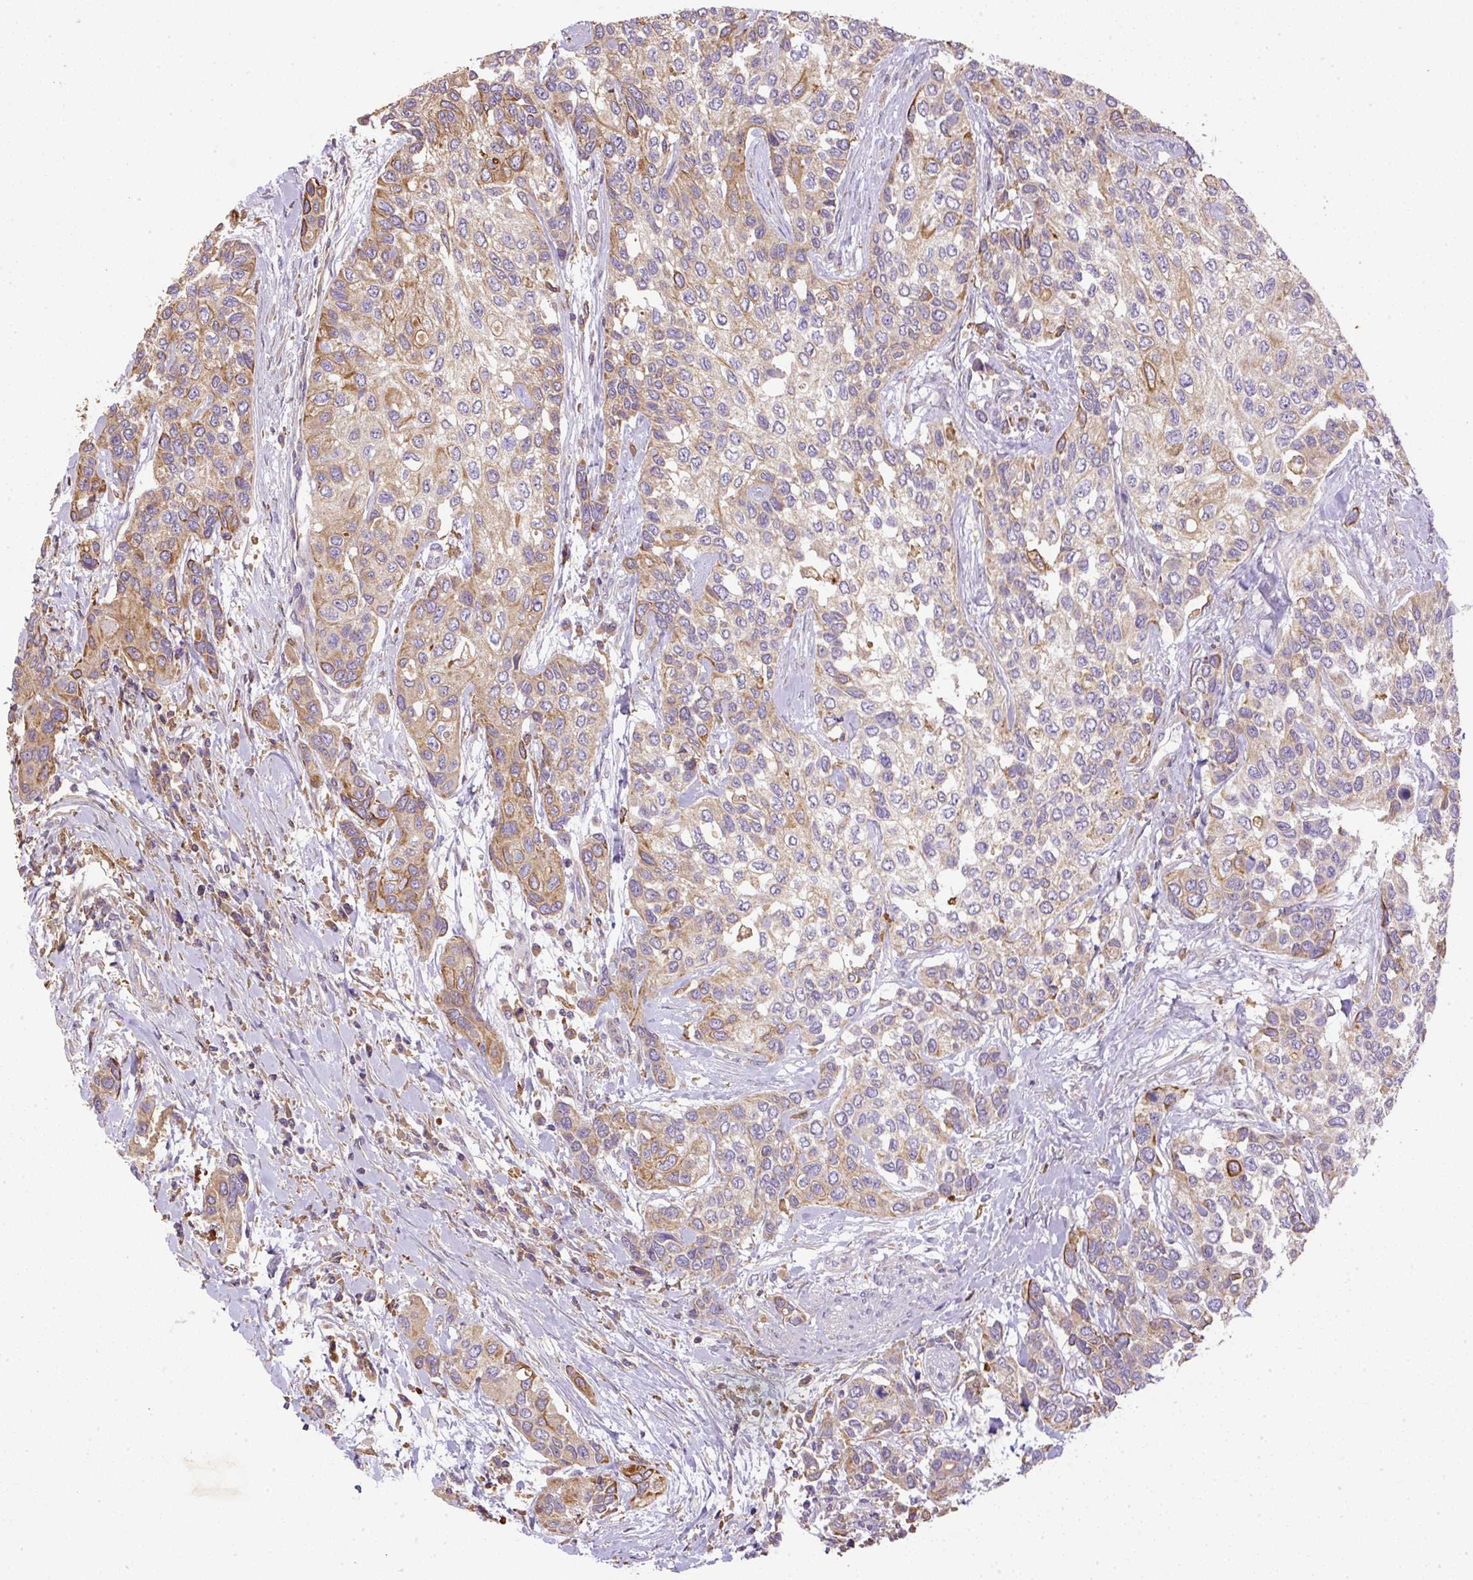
{"staining": {"intensity": "moderate", "quantity": "<25%", "location": "cytoplasmic/membranous"}, "tissue": "urothelial cancer", "cell_type": "Tumor cells", "image_type": "cancer", "snomed": [{"axis": "morphology", "description": "Normal tissue, NOS"}, {"axis": "morphology", "description": "Urothelial carcinoma, High grade"}, {"axis": "topography", "description": "Vascular tissue"}, {"axis": "topography", "description": "Urinary bladder"}], "caption": "This micrograph exhibits urothelial carcinoma (high-grade) stained with IHC to label a protein in brown. The cytoplasmic/membranous of tumor cells show moderate positivity for the protein. Nuclei are counter-stained blue.", "gene": "DAPK1", "patient": {"sex": "female", "age": 56}}